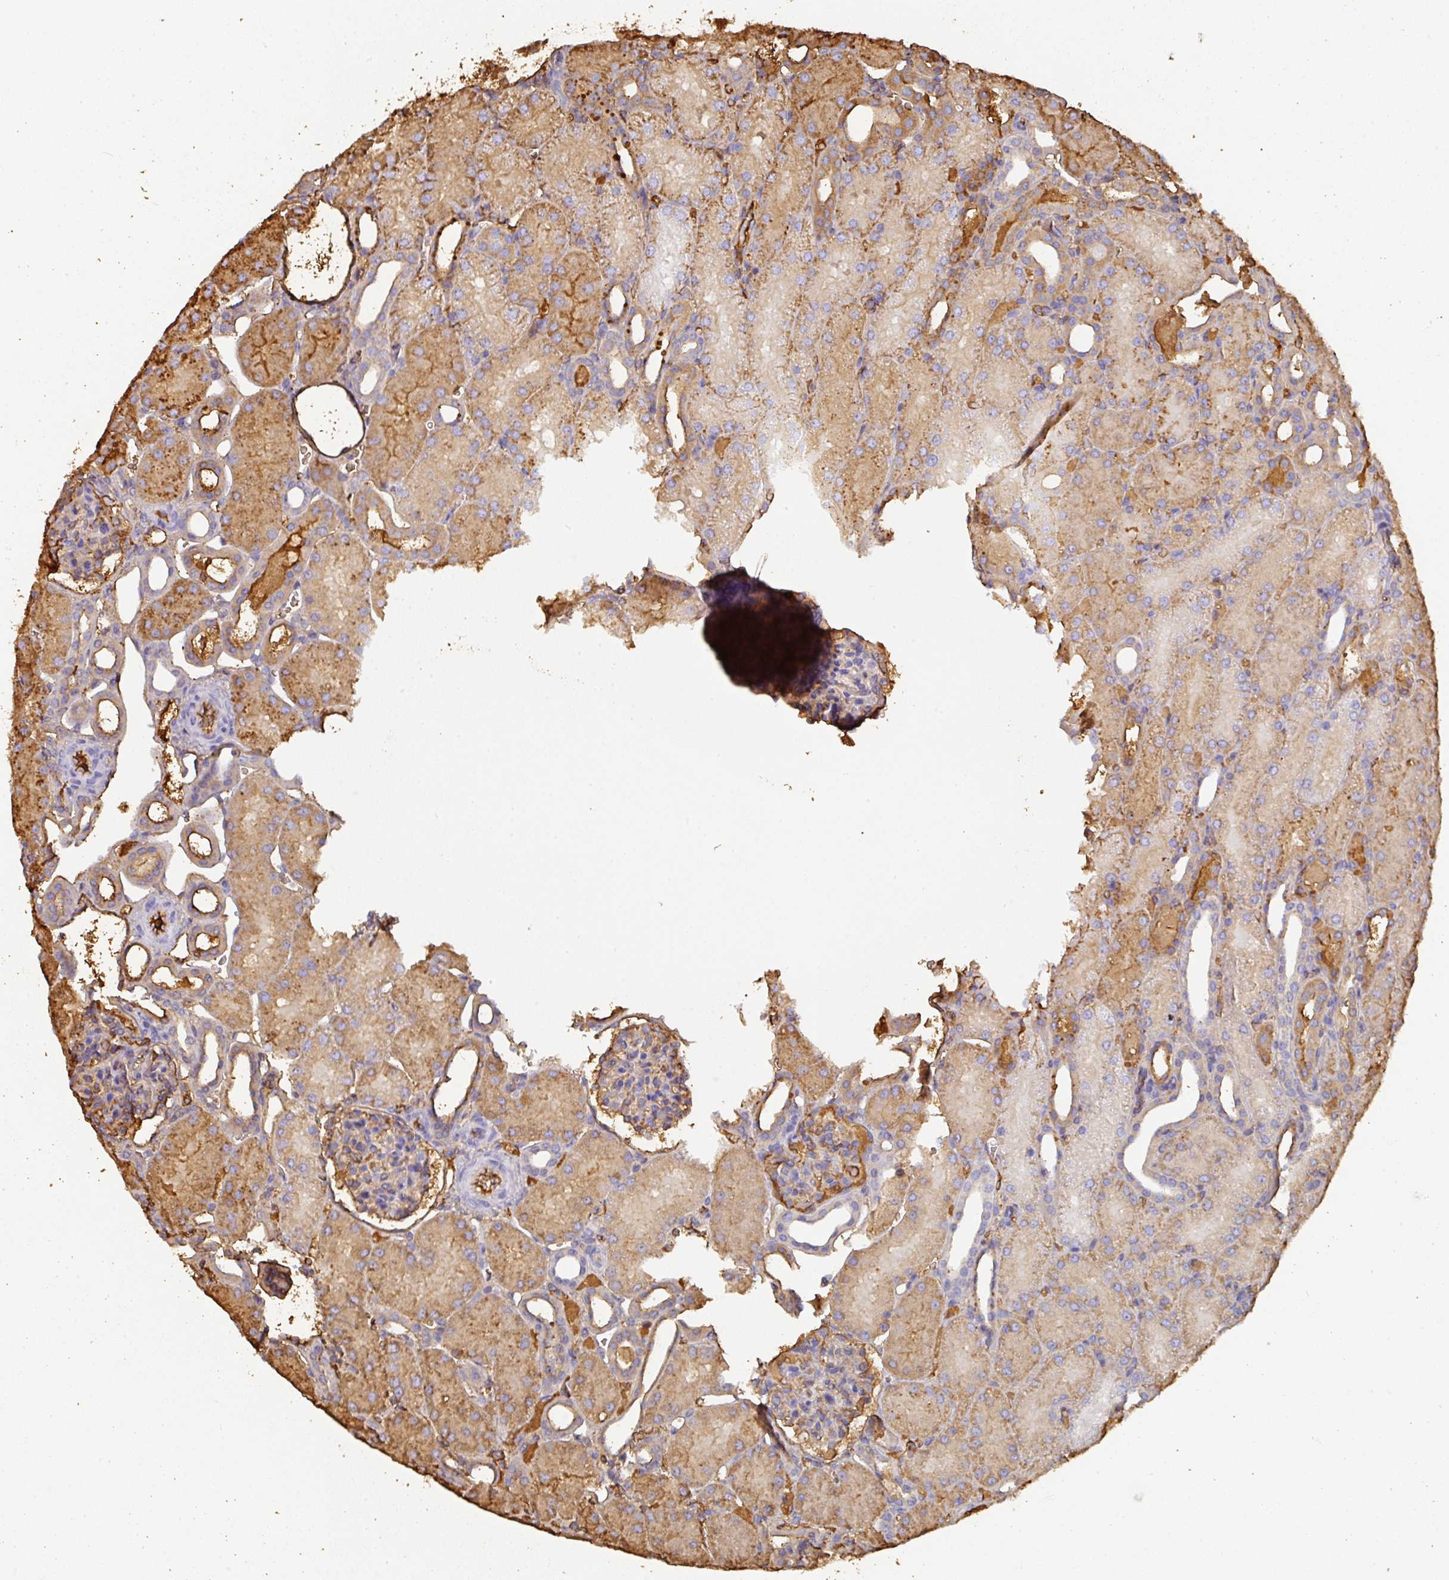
{"staining": {"intensity": "negative", "quantity": "none", "location": "none"}, "tissue": "kidney", "cell_type": "Cells in glomeruli", "image_type": "normal", "snomed": [{"axis": "morphology", "description": "Normal tissue, NOS"}, {"axis": "topography", "description": "Kidney"}], "caption": "This is an immunohistochemistry micrograph of normal kidney. There is no staining in cells in glomeruli.", "gene": "ALB", "patient": {"sex": "male", "age": 2}}